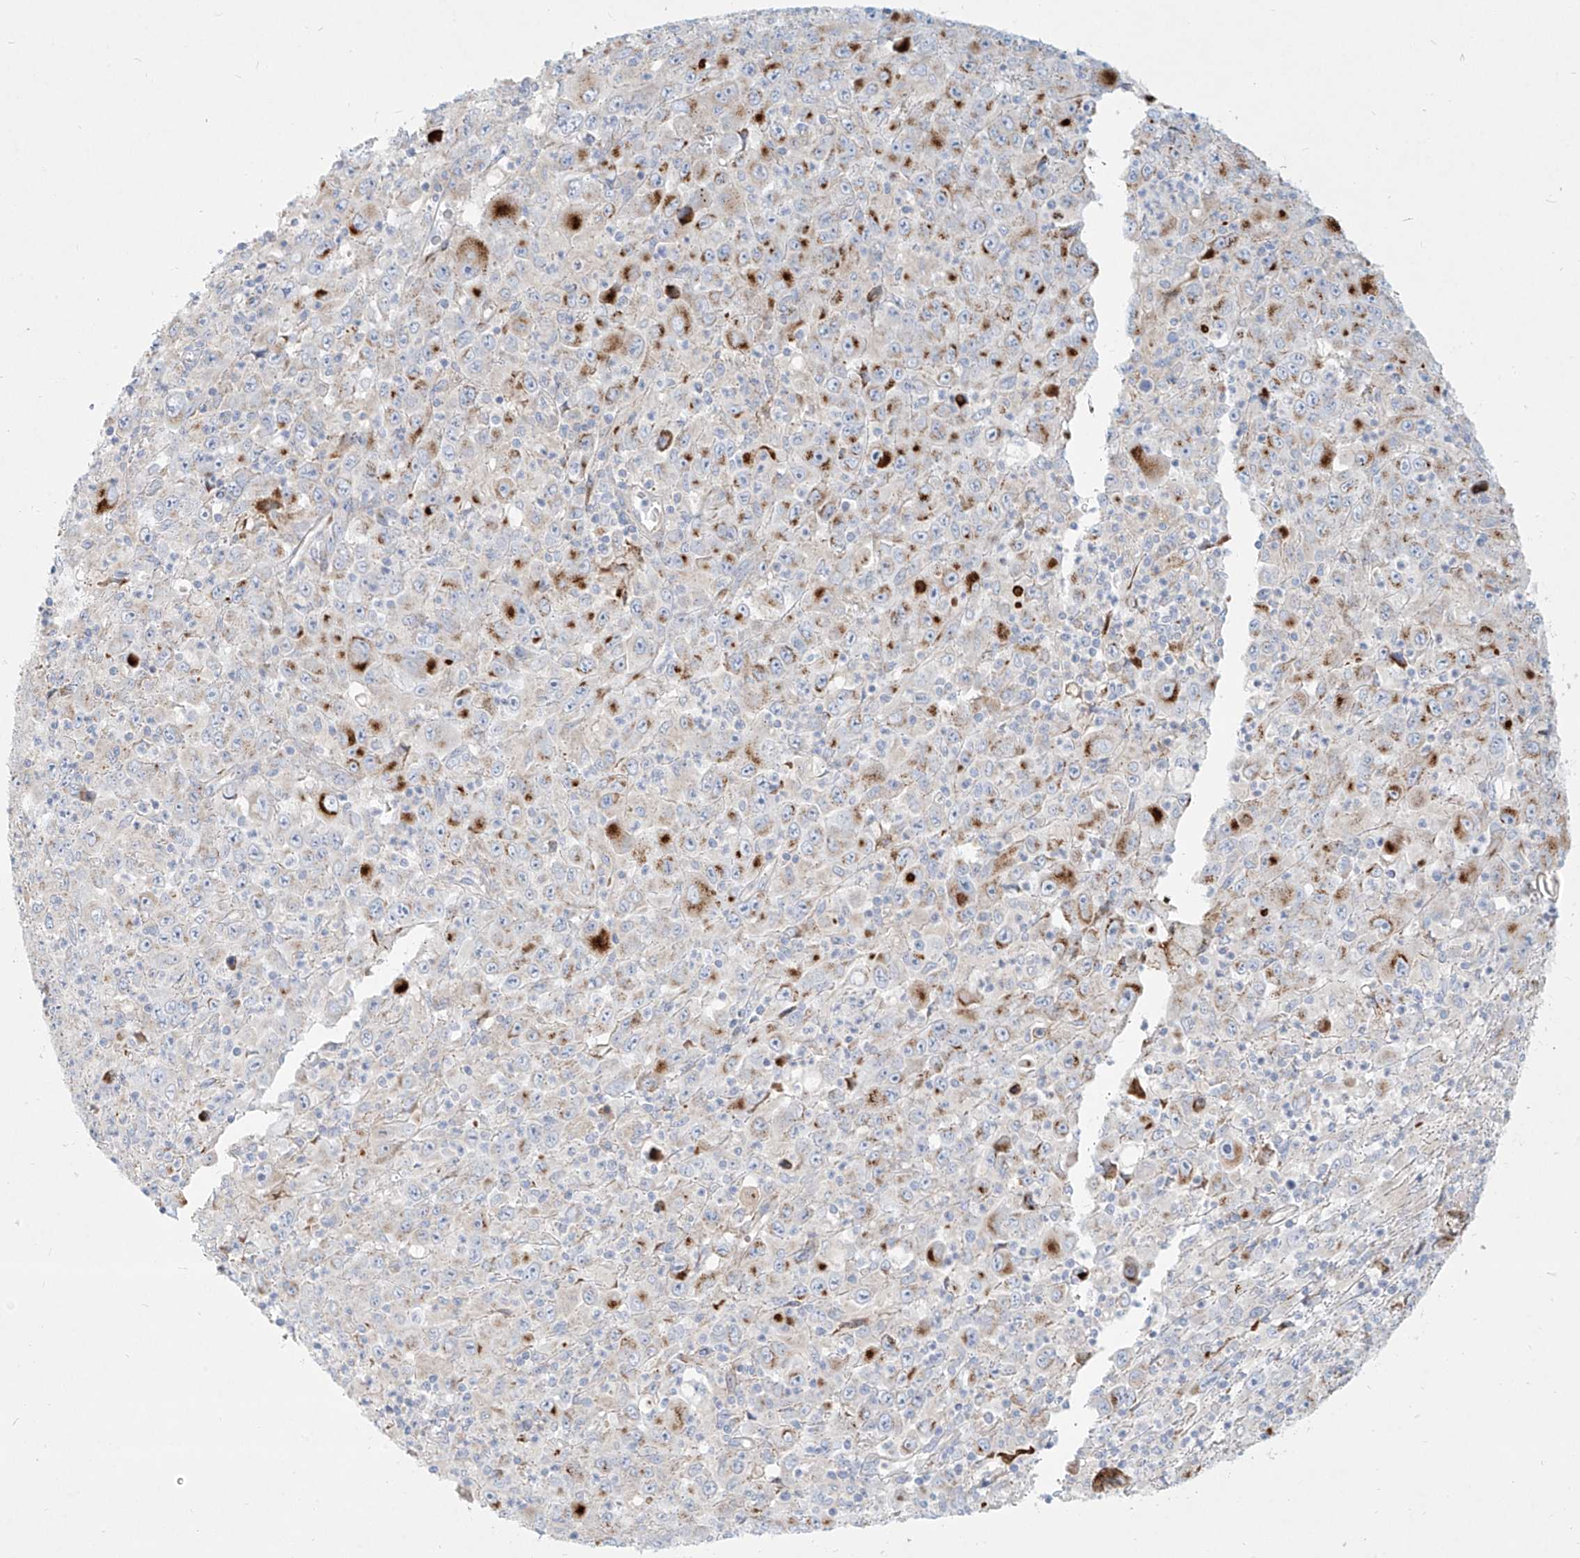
{"staining": {"intensity": "moderate", "quantity": "<25%", "location": "cytoplasmic/membranous"}, "tissue": "melanoma", "cell_type": "Tumor cells", "image_type": "cancer", "snomed": [{"axis": "morphology", "description": "Malignant melanoma, Metastatic site"}, {"axis": "topography", "description": "Skin"}], "caption": "A micrograph showing moderate cytoplasmic/membranous expression in approximately <25% of tumor cells in melanoma, as visualized by brown immunohistochemical staining.", "gene": "MTX2", "patient": {"sex": "female", "age": 56}}